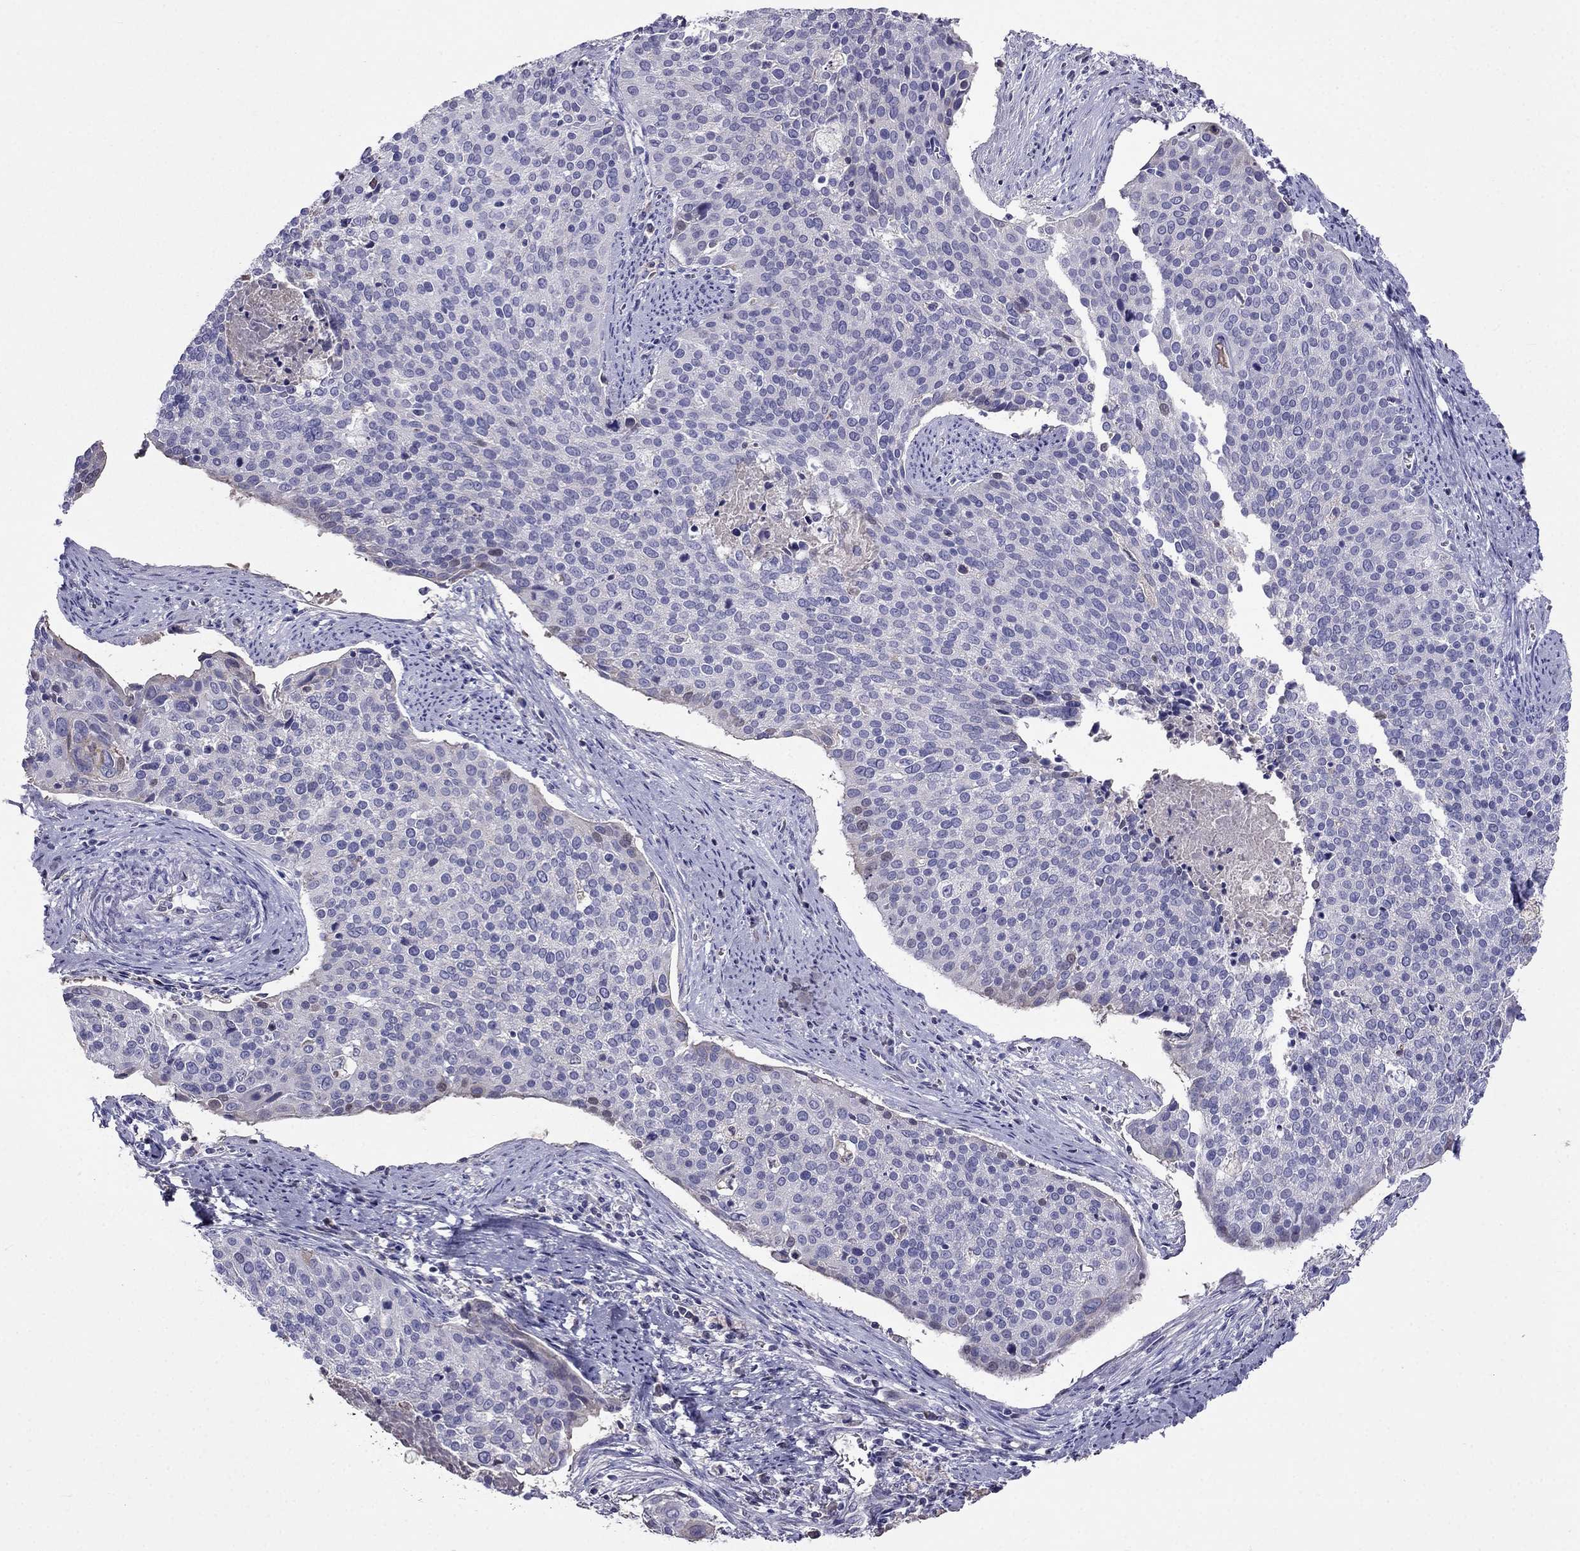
{"staining": {"intensity": "negative", "quantity": "none", "location": "none"}, "tissue": "cervical cancer", "cell_type": "Tumor cells", "image_type": "cancer", "snomed": [{"axis": "morphology", "description": "Squamous cell carcinoma, NOS"}, {"axis": "topography", "description": "Cervix"}], "caption": "Tumor cells show no significant positivity in cervical cancer.", "gene": "TBC1D21", "patient": {"sex": "female", "age": 39}}